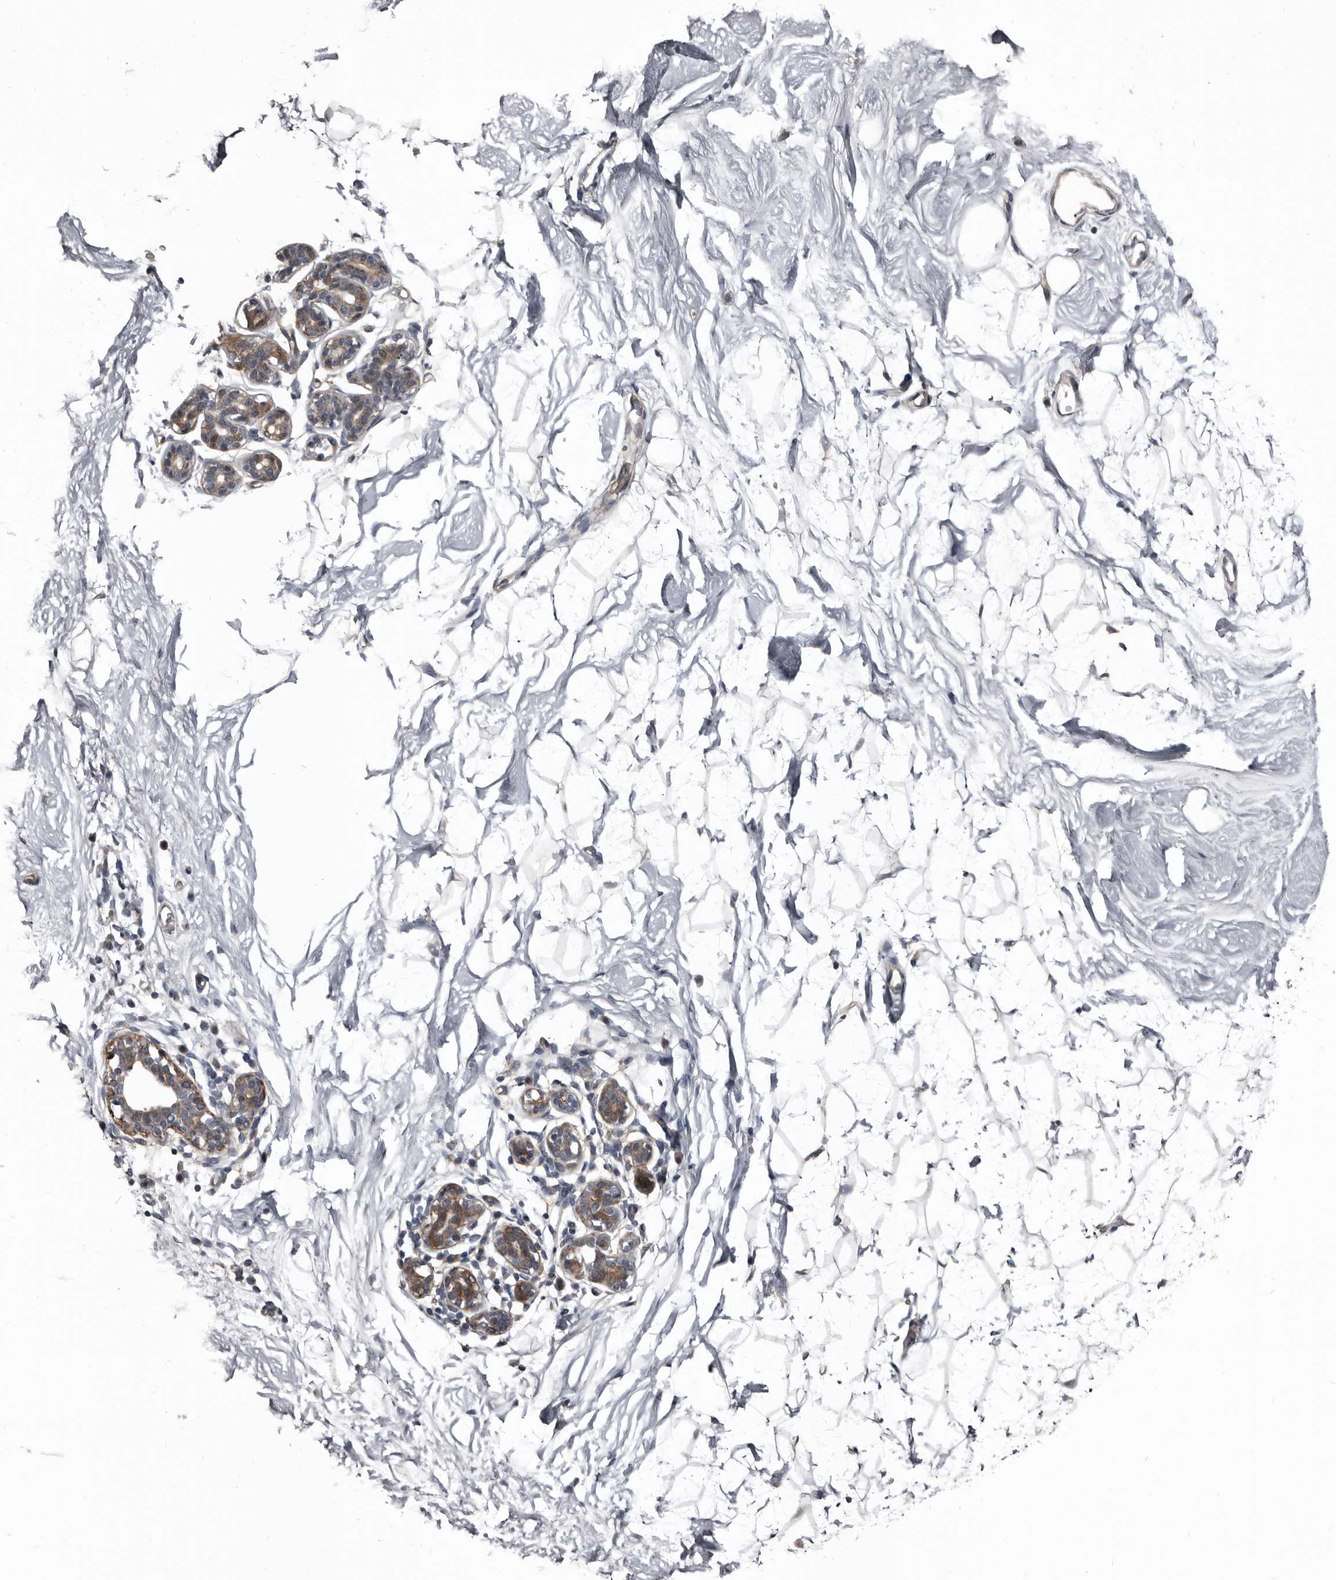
{"staining": {"intensity": "weak", "quantity": "<25%", "location": "cytoplasmic/membranous"}, "tissue": "breast", "cell_type": "Adipocytes", "image_type": "normal", "snomed": [{"axis": "morphology", "description": "Normal tissue, NOS"}, {"axis": "topography", "description": "Breast"}], "caption": "The micrograph displays no staining of adipocytes in normal breast.", "gene": "DHPS", "patient": {"sex": "female", "age": 26}}